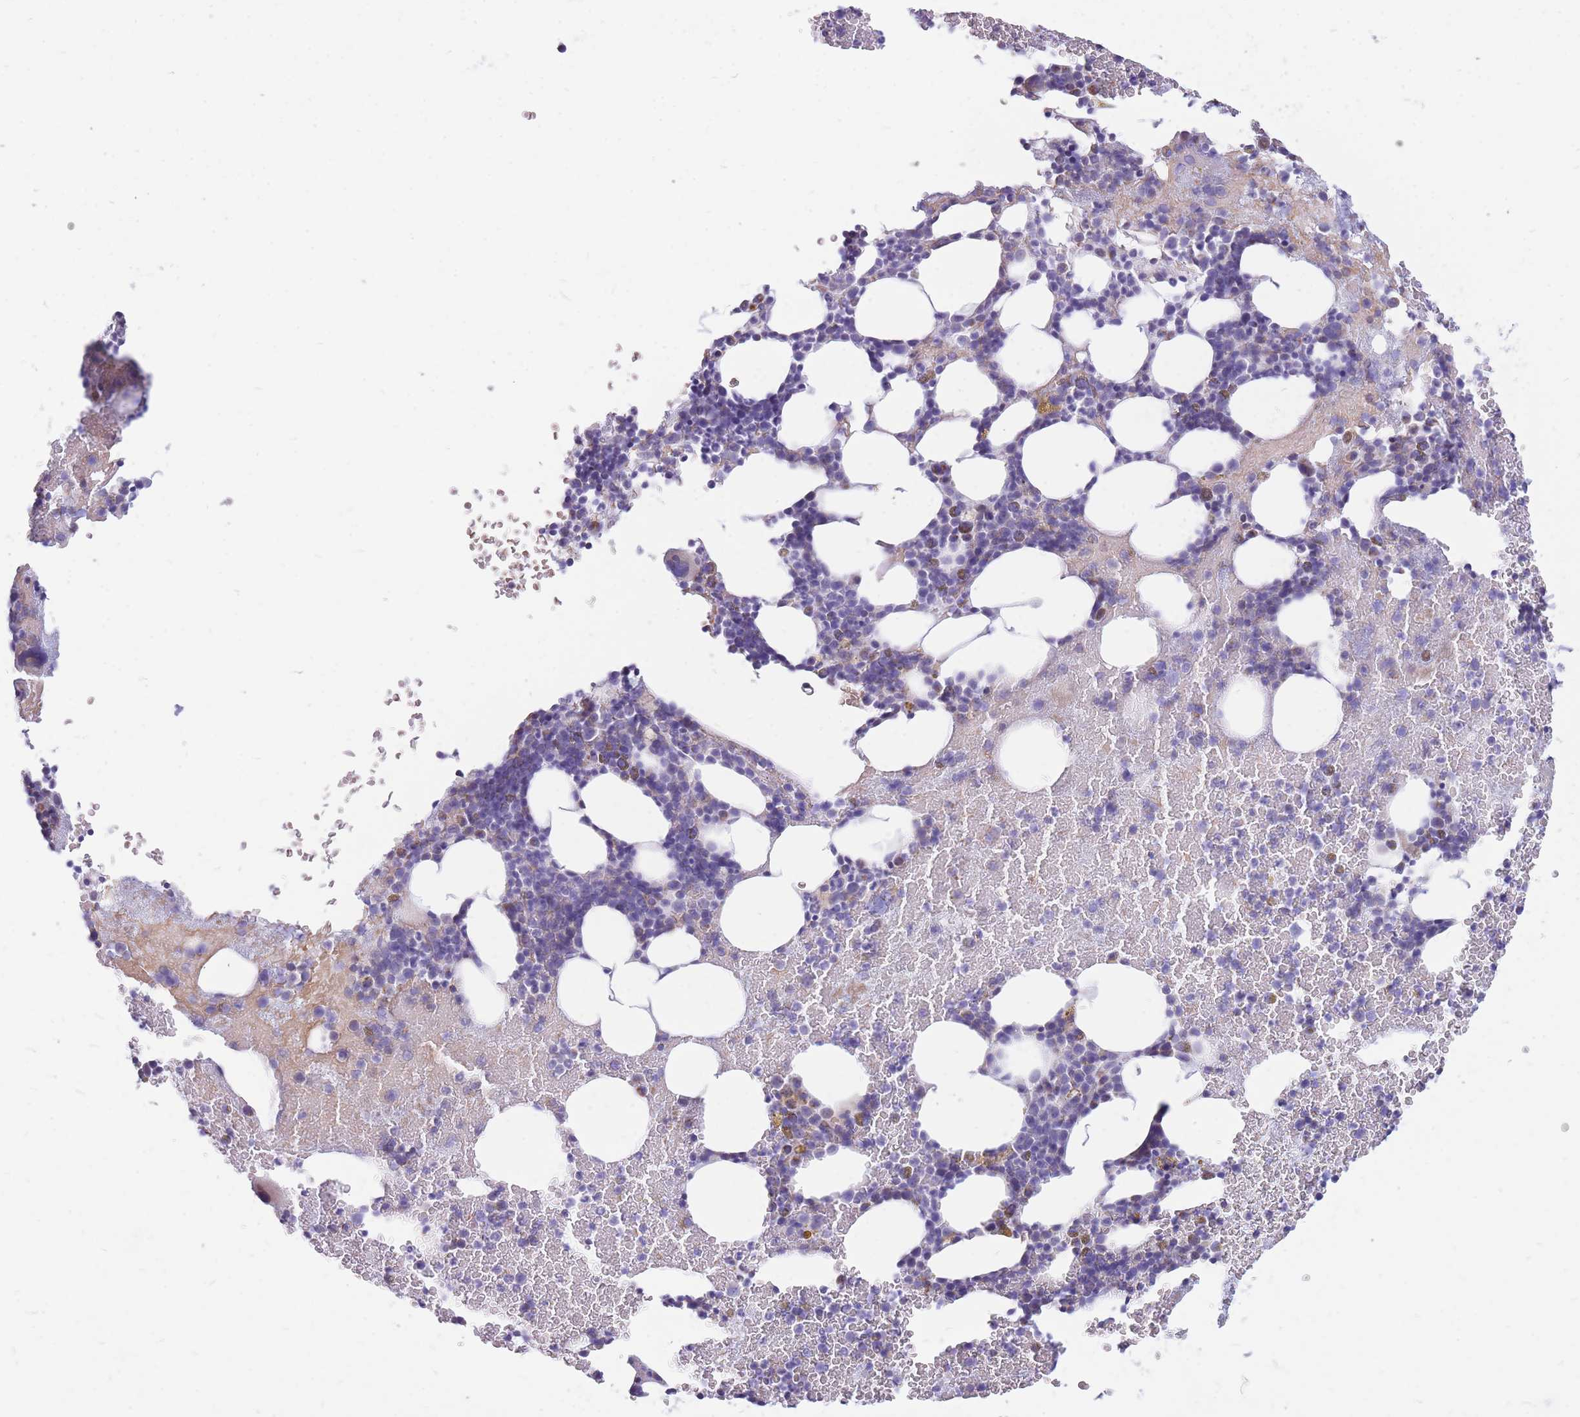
{"staining": {"intensity": "moderate", "quantity": "<25%", "location": "cytoplasmic/membranous"}, "tissue": "bone marrow", "cell_type": "Hematopoietic cells", "image_type": "normal", "snomed": [{"axis": "morphology", "description": "Normal tissue, NOS"}, {"axis": "topography", "description": "Bone marrow"}], "caption": "Bone marrow stained with DAB (3,3'-diaminobenzidine) immunohistochemistry reveals low levels of moderate cytoplasmic/membranous positivity in about <25% of hematopoietic cells.", "gene": "PCSK1", "patient": {"sex": "male", "age": 26}}